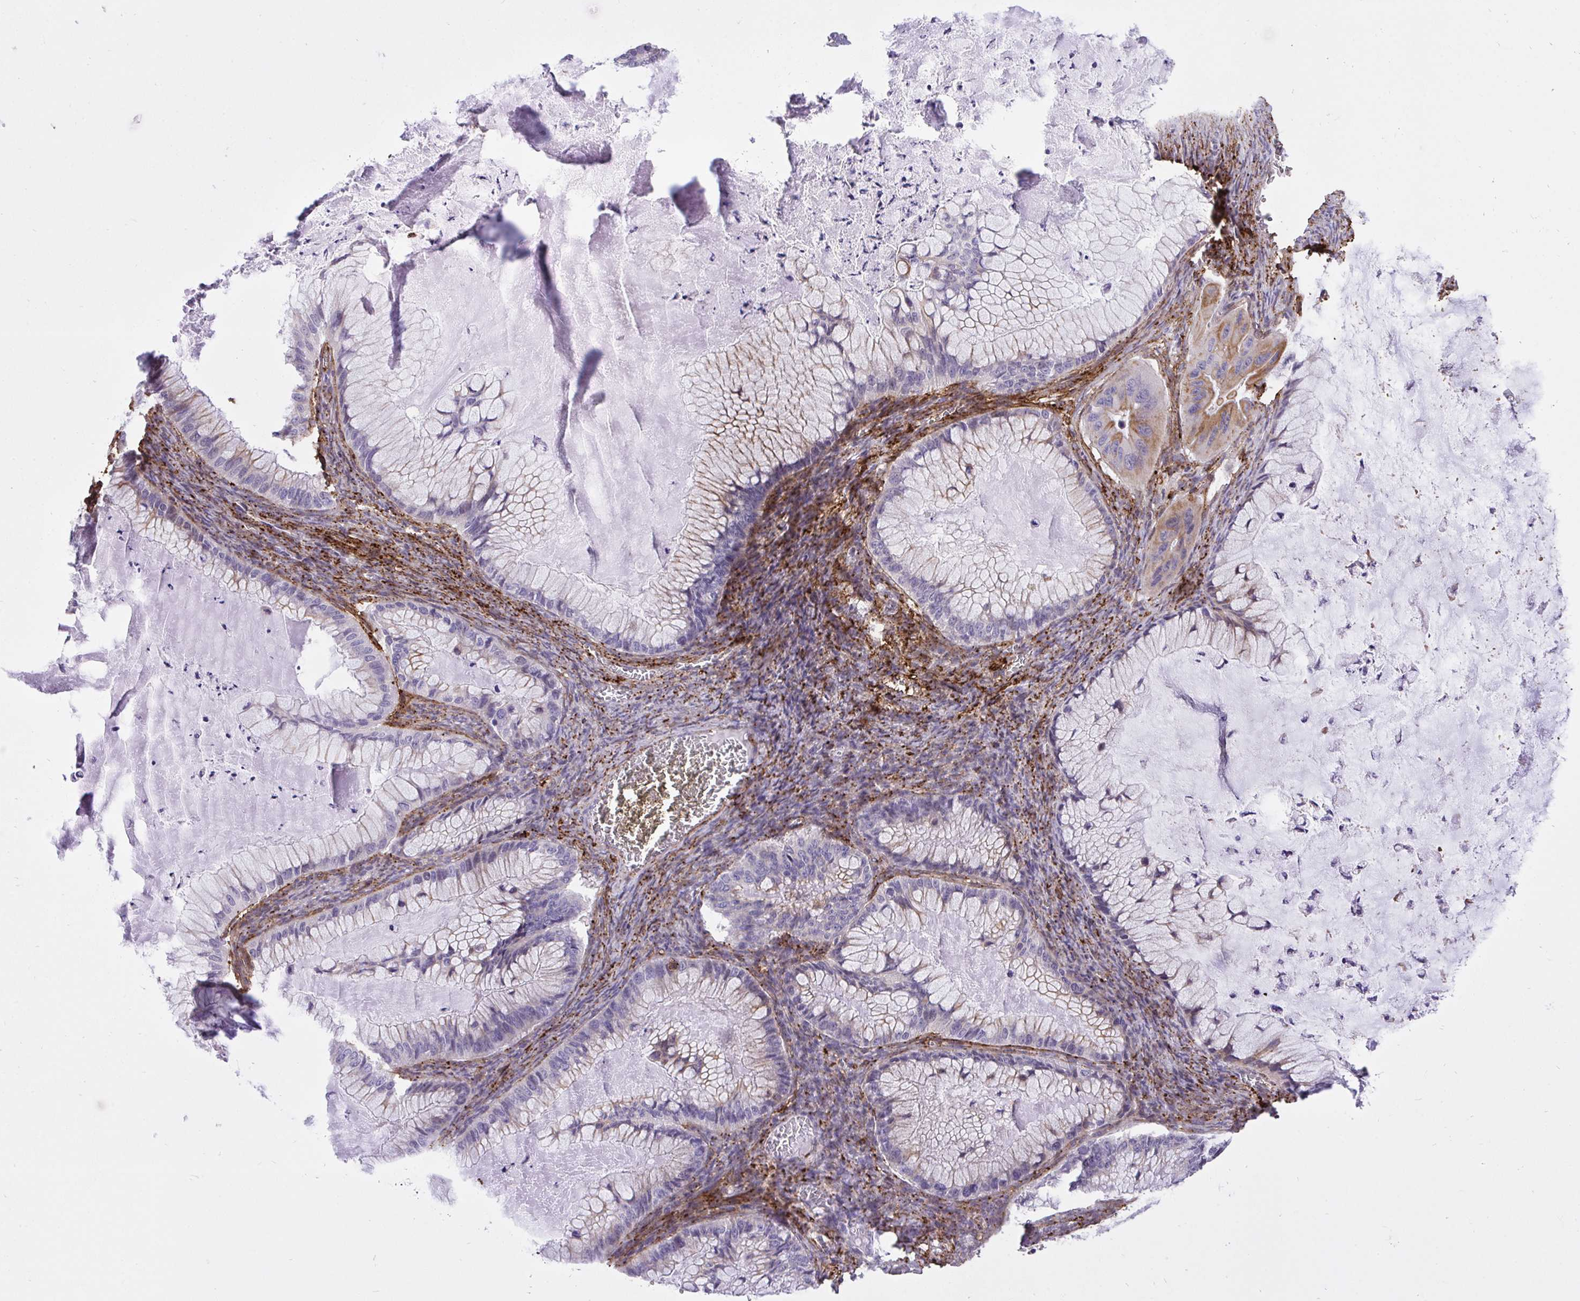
{"staining": {"intensity": "moderate", "quantity": "<25%", "location": "cytoplasmic/membranous"}, "tissue": "ovarian cancer", "cell_type": "Tumor cells", "image_type": "cancer", "snomed": [{"axis": "morphology", "description": "Cystadenocarcinoma, mucinous, NOS"}, {"axis": "topography", "description": "Ovary"}], "caption": "Immunohistochemical staining of human ovarian cancer (mucinous cystadenocarcinoma) exhibits moderate cytoplasmic/membranous protein positivity in about <25% of tumor cells.", "gene": "ERI1", "patient": {"sex": "female", "age": 72}}